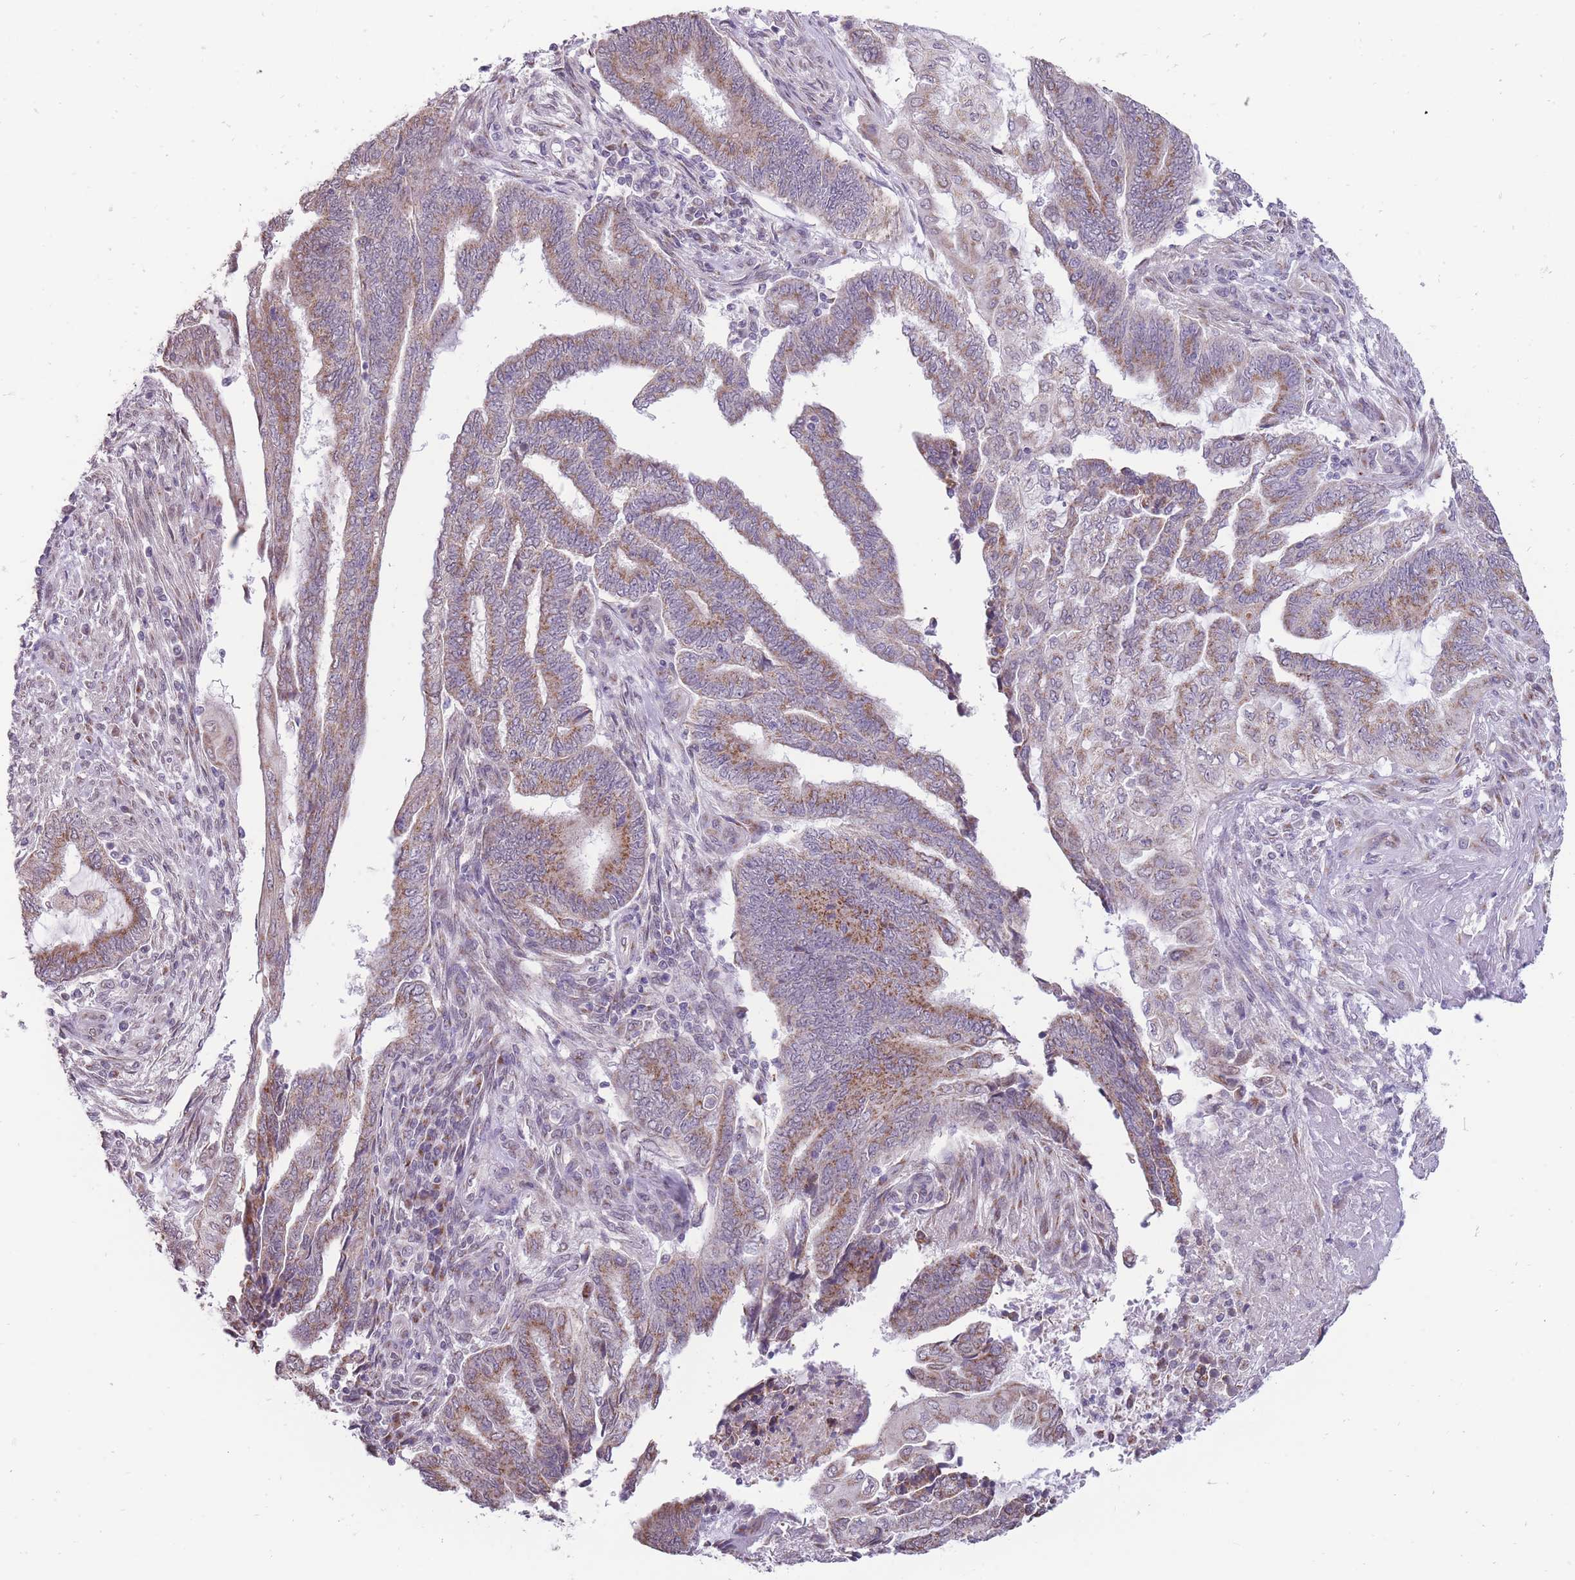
{"staining": {"intensity": "moderate", "quantity": "25%-75%", "location": "cytoplasmic/membranous"}, "tissue": "endometrial cancer", "cell_type": "Tumor cells", "image_type": "cancer", "snomed": [{"axis": "morphology", "description": "Adenocarcinoma, NOS"}, {"axis": "topography", "description": "Uterus"}, {"axis": "topography", "description": "Endometrium"}], "caption": "IHC (DAB) staining of endometrial cancer shows moderate cytoplasmic/membranous protein positivity in approximately 25%-75% of tumor cells.", "gene": "NELL1", "patient": {"sex": "female", "age": 70}}